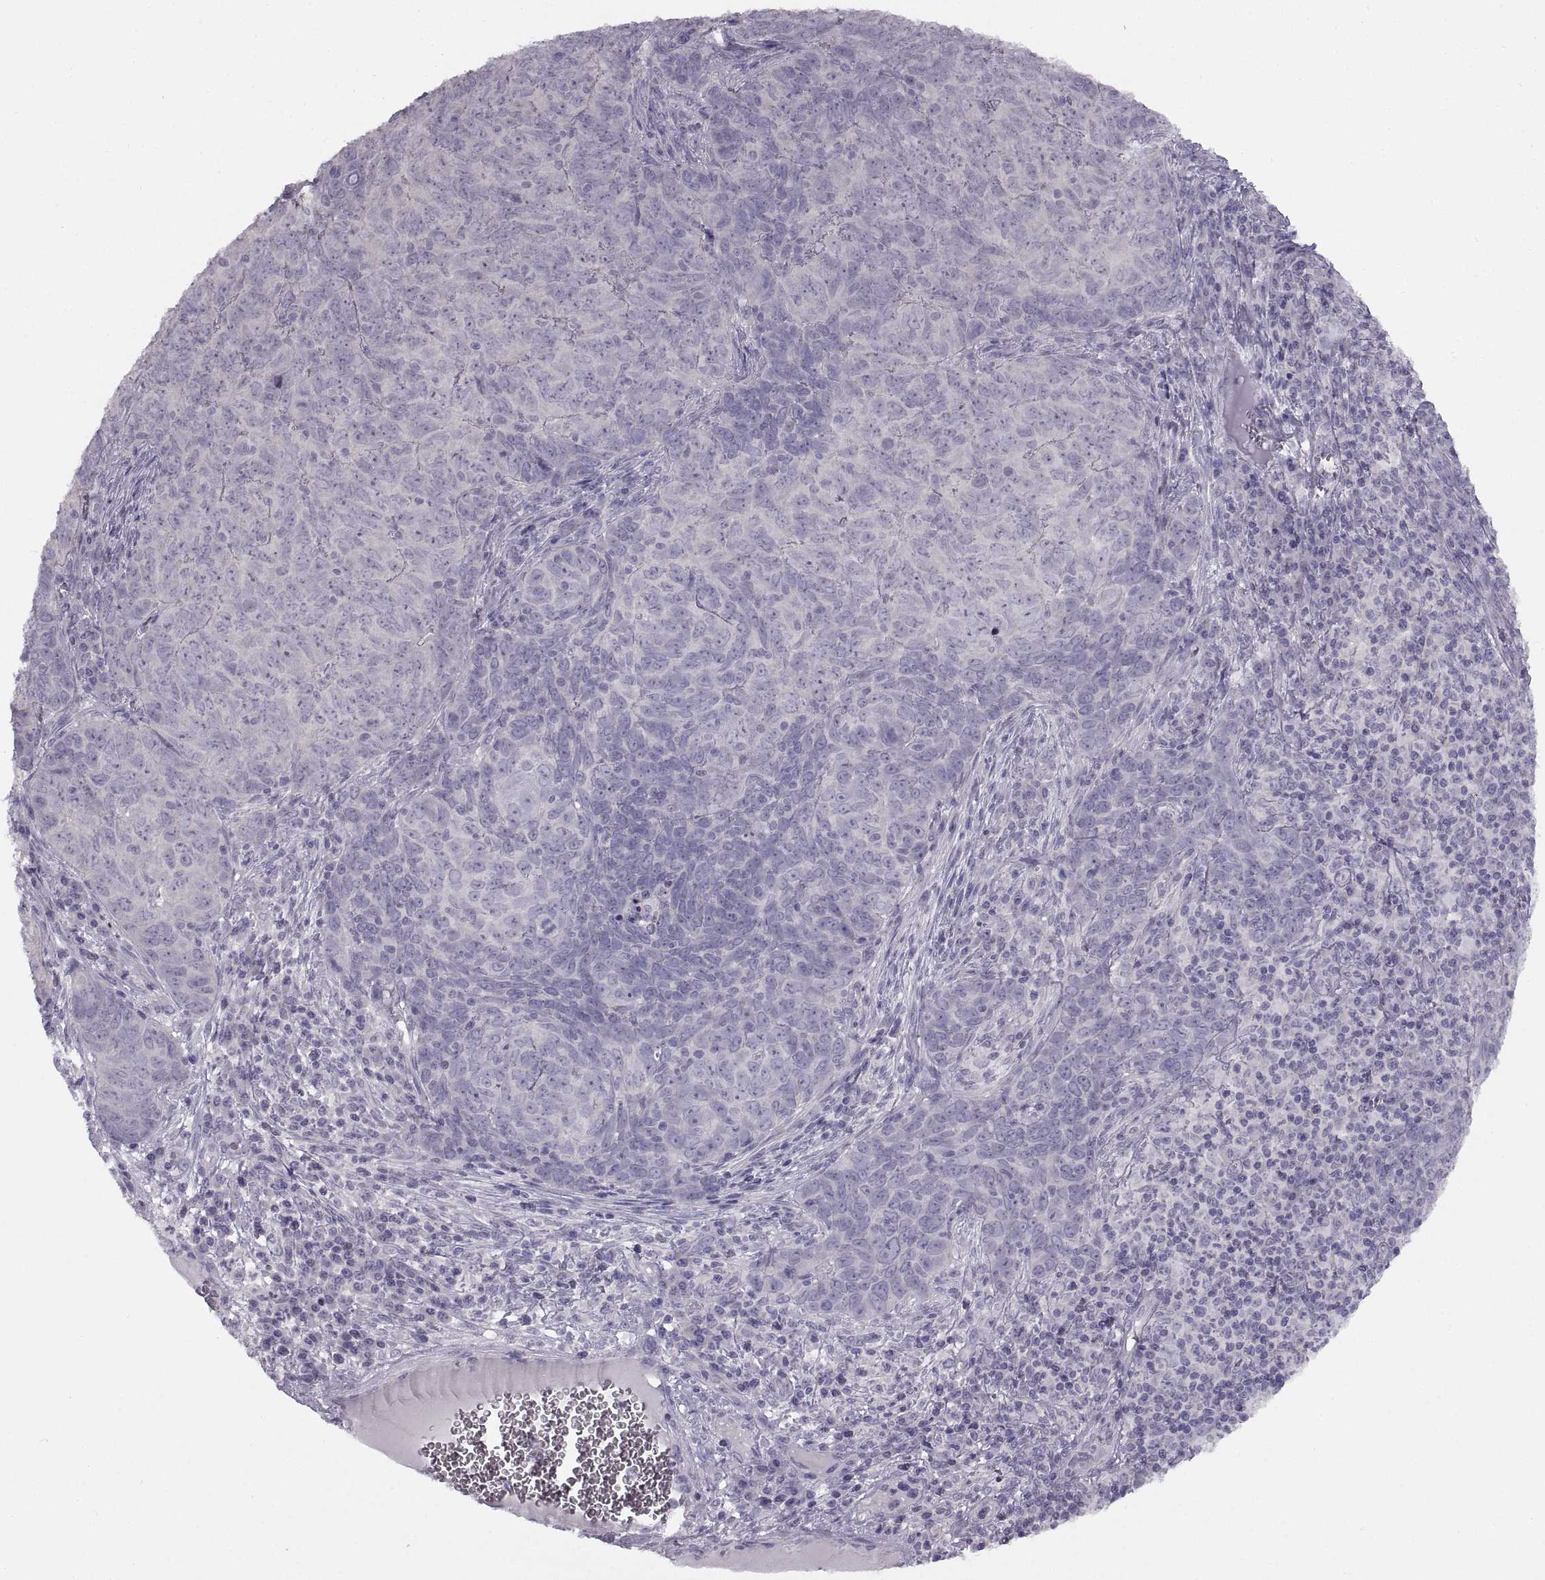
{"staining": {"intensity": "negative", "quantity": "none", "location": "none"}, "tissue": "skin cancer", "cell_type": "Tumor cells", "image_type": "cancer", "snomed": [{"axis": "morphology", "description": "Squamous cell carcinoma, NOS"}, {"axis": "topography", "description": "Skin"}, {"axis": "topography", "description": "Anal"}], "caption": "Histopathology image shows no significant protein positivity in tumor cells of skin cancer (squamous cell carcinoma).", "gene": "BSPH1", "patient": {"sex": "female", "age": 51}}